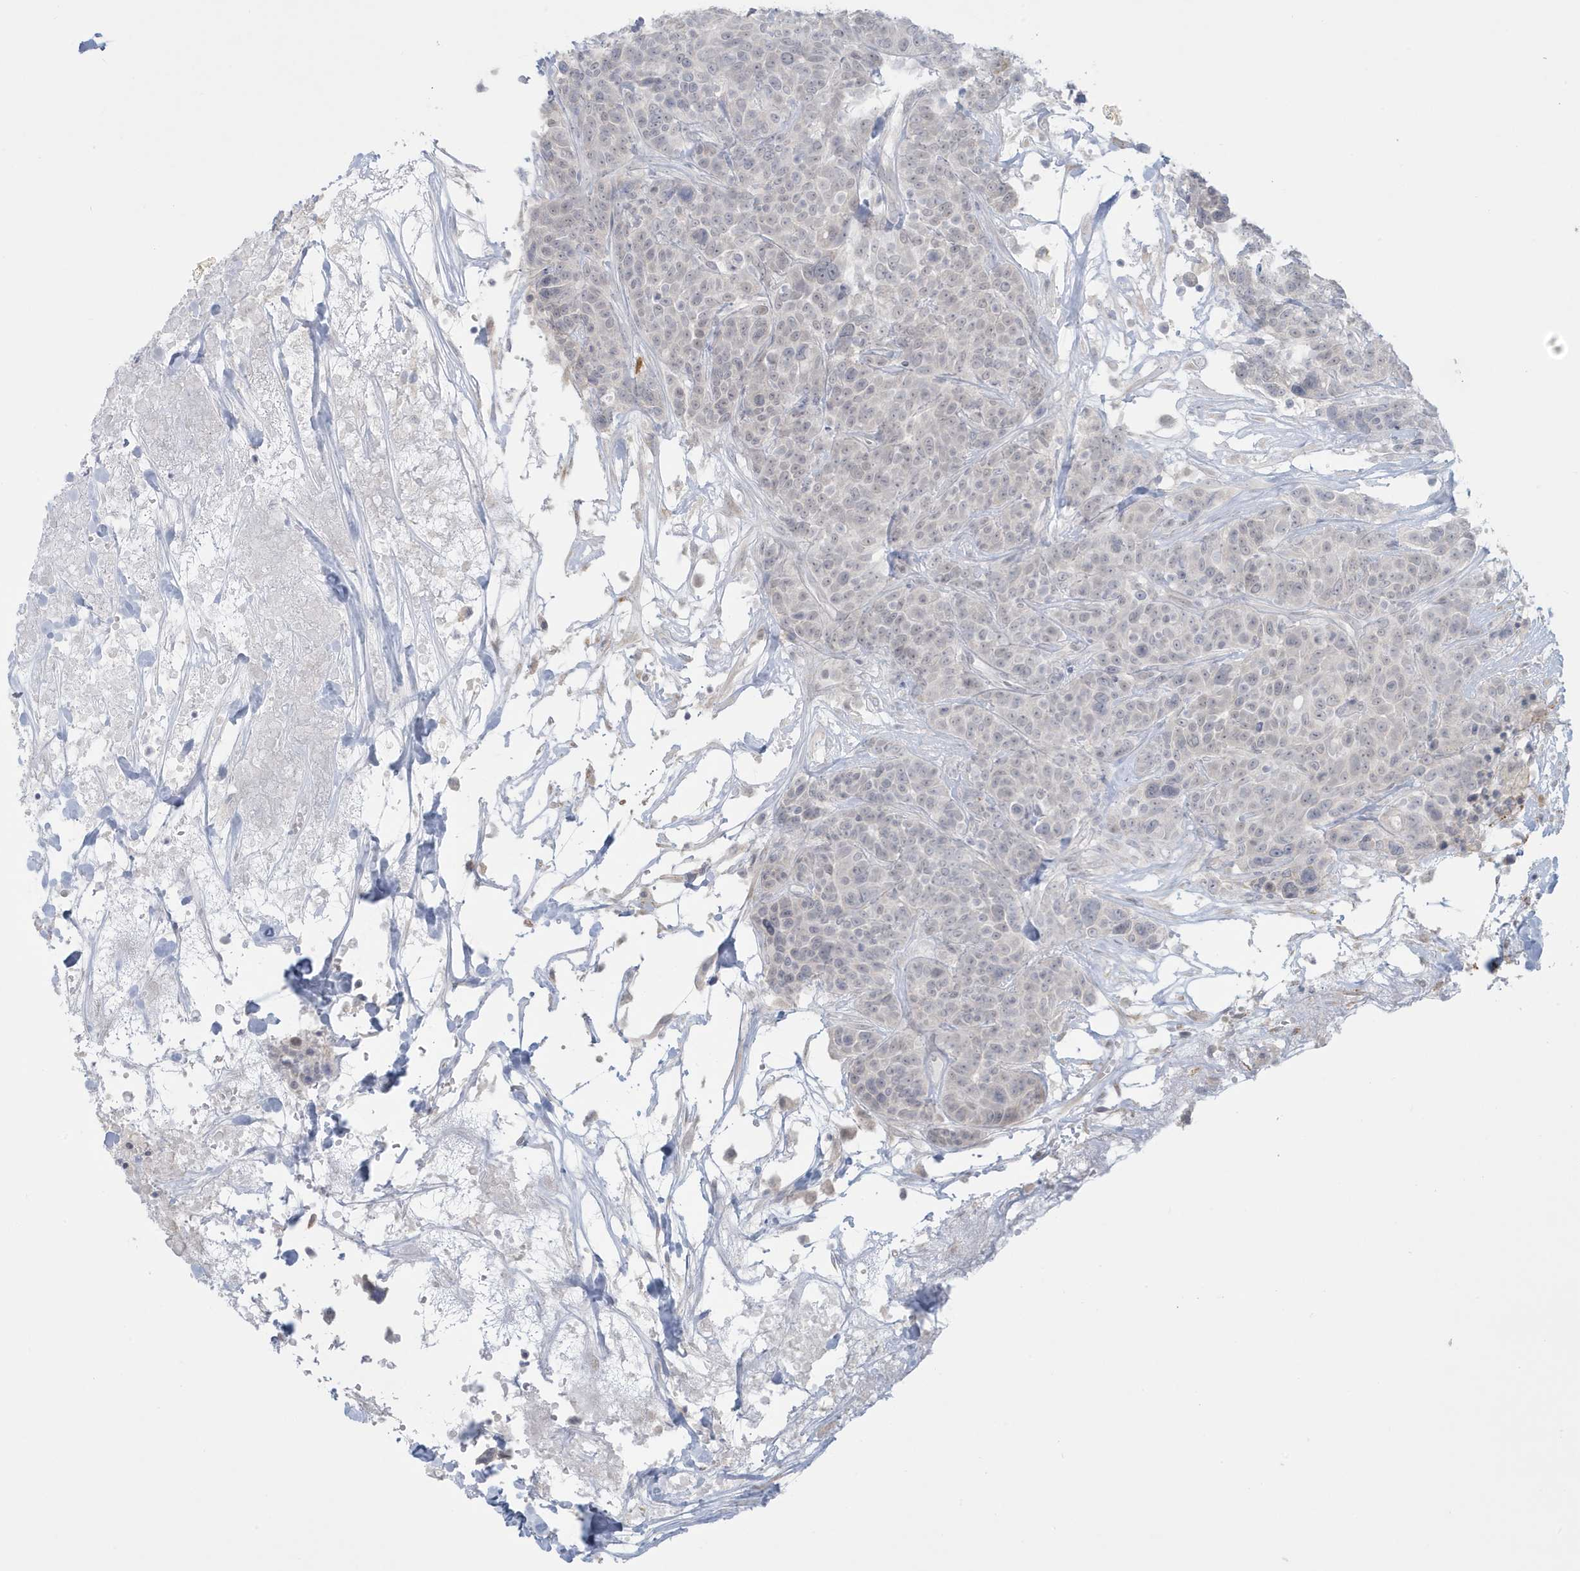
{"staining": {"intensity": "weak", "quantity": "<25%", "location": "nuclear"}, "tissue": "breast cancer", "cell_type": "Tumor cells", "image_type": "cancer", "snomed": [{"axis": "morphology", "description": "Duct carcinoma"}, {"axis": "topography", "description": "Breast"}], "caption": "There is no significant expression in tumor cells of breast cancer (intraductal carcinoma).", "gene": "HERC6", "patient": {"sex": "female", "age": 37}}